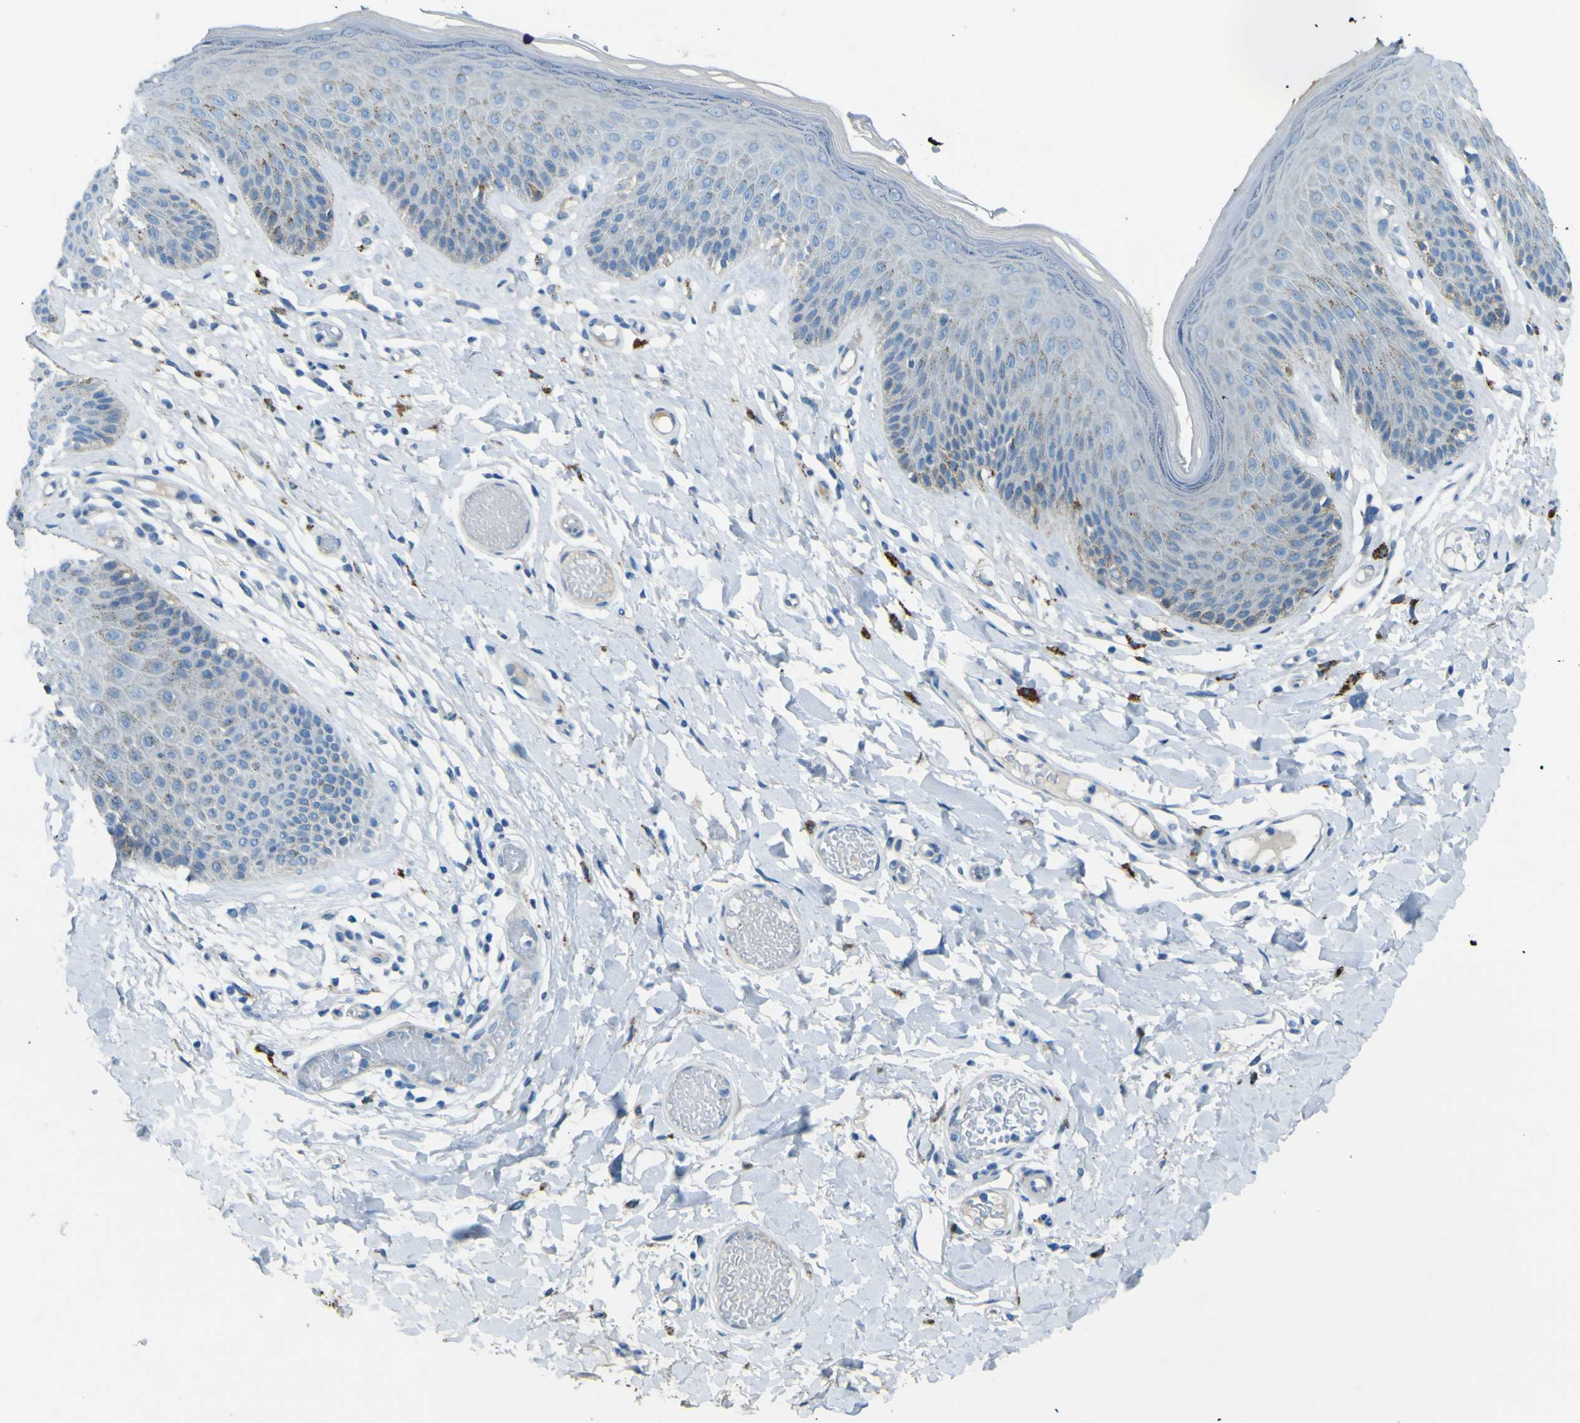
{"staining": {"intensity": "negative", "quantity": "none", "location": "none"}, "tissue": "skin", "cell_type": "Epidermal cells", "image_type": "normal", "snomed": [{"axis": "morphology", "description": "Normal tissue, NOS"}, {"axis": "topography", "description": "Vulva"}], "caption": "Histopathology image shows no protein positivity in epidermal cells of normal skin. The staining is performed using DAB brown chromogen with nuclei counter-stained in using hematoxylin.", "gene": "PDE9A", "patient": {"sex": "female", "age": 73}}